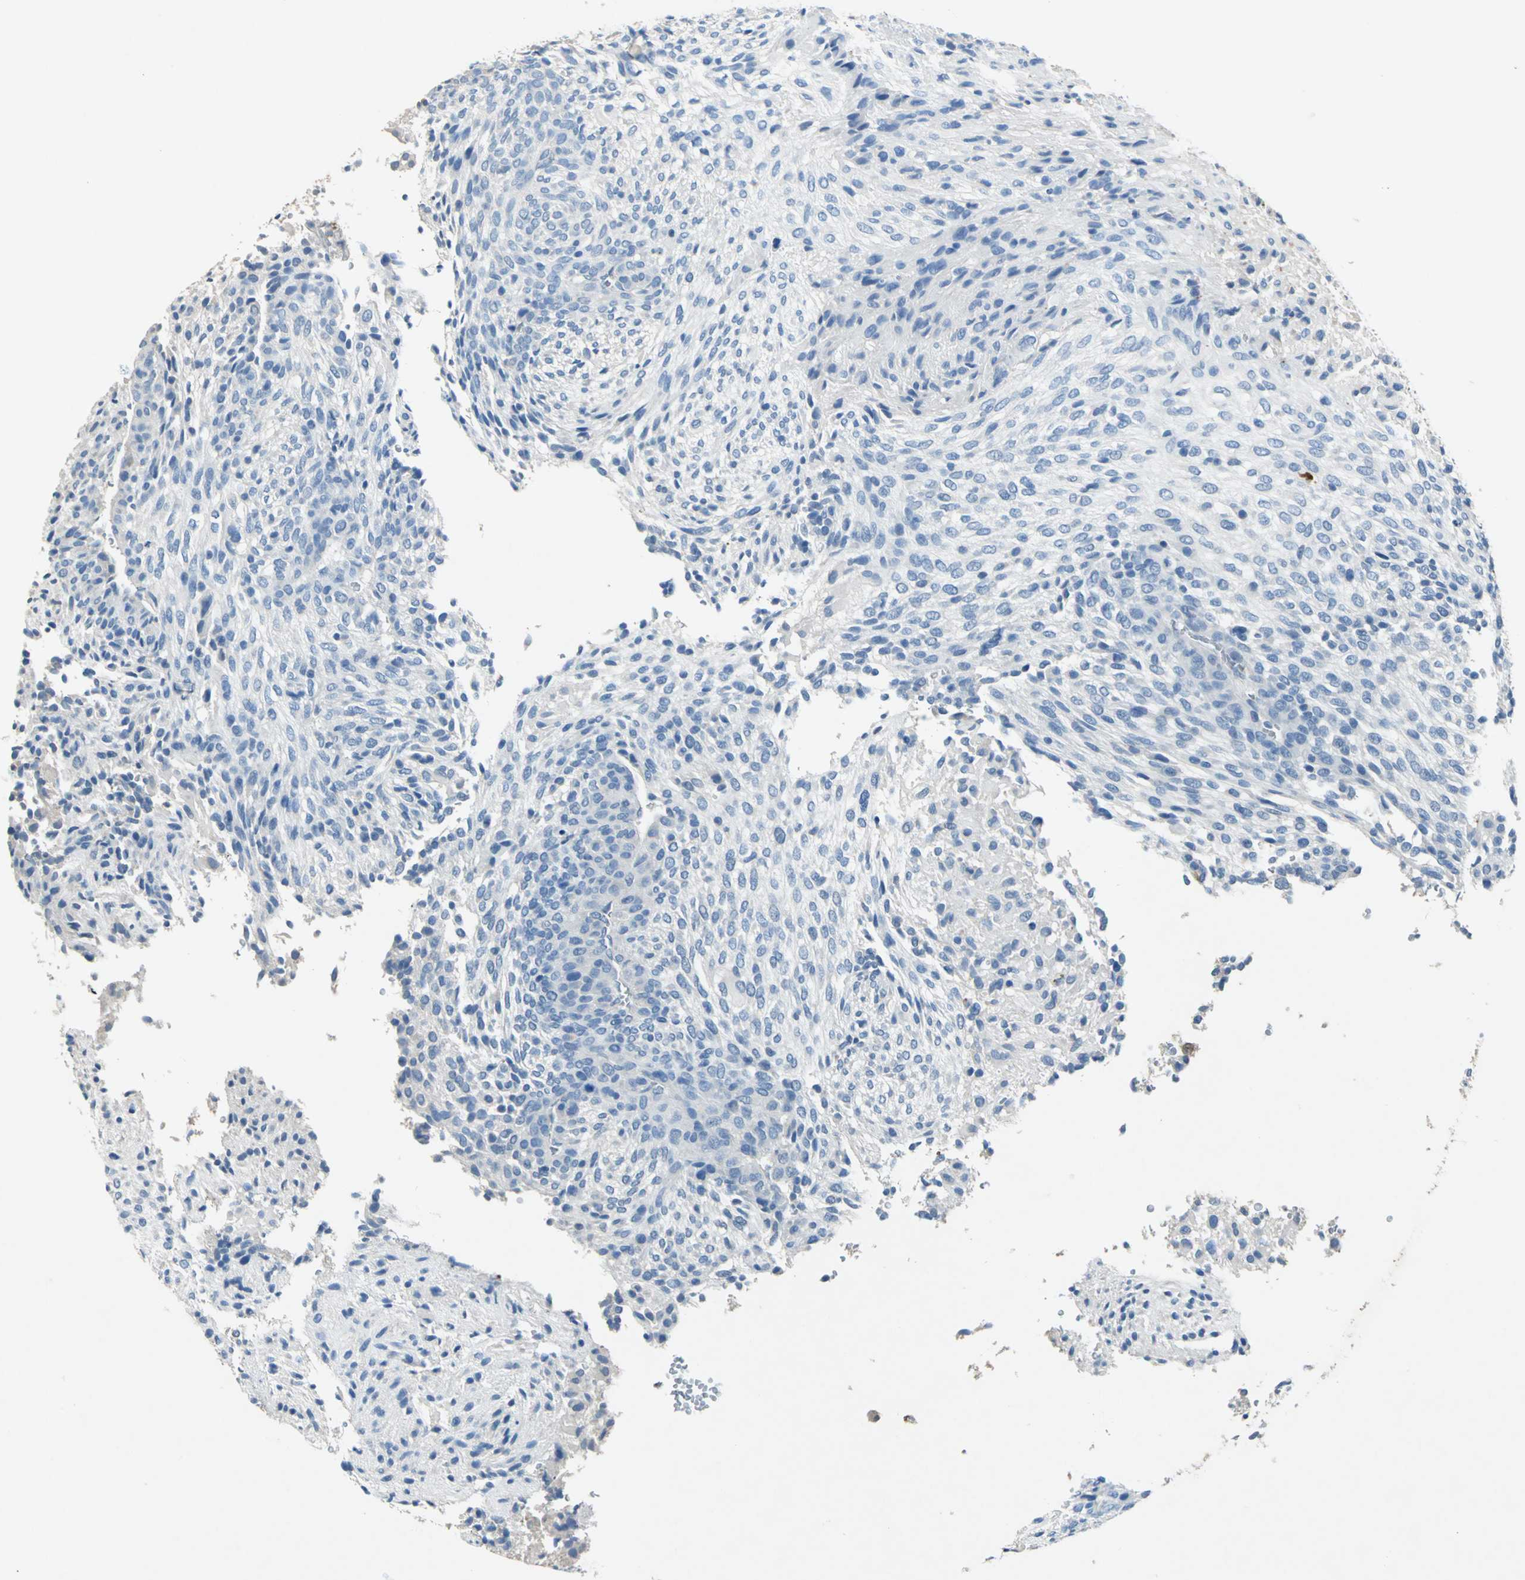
{"staining": {"intensity": "negative", "quantity": "none", "location": "none"}, "tissue": "glioma", "cell_type": "Tumor cells", "image_type": "cancer", "snomed": [{"axis": "morphology", "description": "Glioma, malignant, High grade"}, {"axis": "topography", "description": "Cerebral cortex"}], "caption": "A high-resolution photomicrograph shows immunohistochemistry (IHC) staining of glioma, which shows no significant expression in tumor cells.", "gene": "RPS13", "patient": {"sex": "female", "age": 55}}